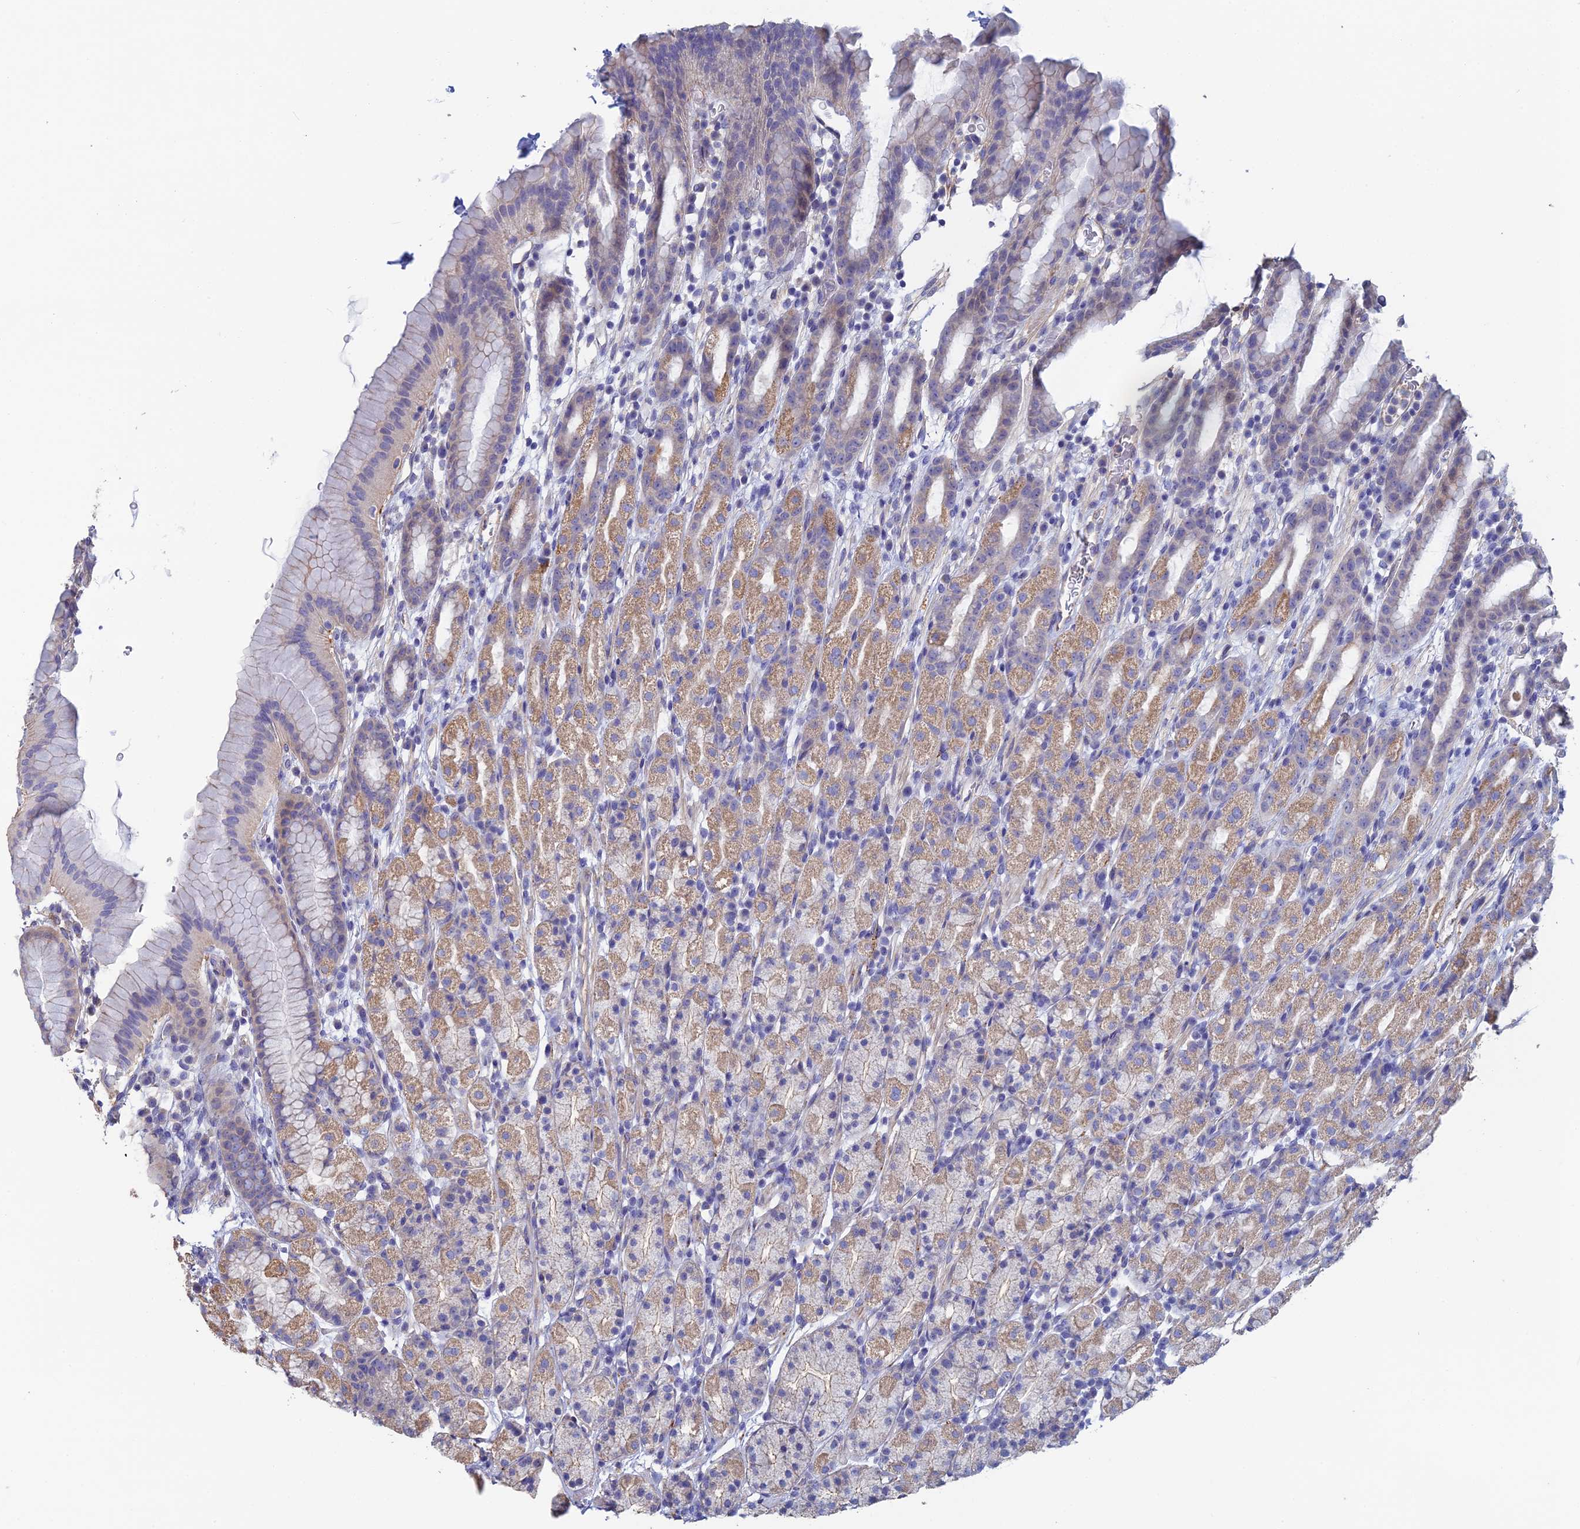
{"staining": {"intensity": "moderate", "quantity": "<25%", "location": "cytoplasmic/membranous"}, "tissue": "stomach", "cell_type": "Glandular cells", "image_type": "normal", "snomed": [{"axis": "morphology", "description": "Normal tissue, NOS"}, {"axis": "topography", "description": "Stomach, upper"}], "caption": "Glandular cells display low levels of moderate cytoplasmic/membranous positivity in approximately <25% of cells in benign stomach. Nuclei are stained in blue.", "gene": "PCDHA5", "patient": {"sex": "male", "age": 47}}